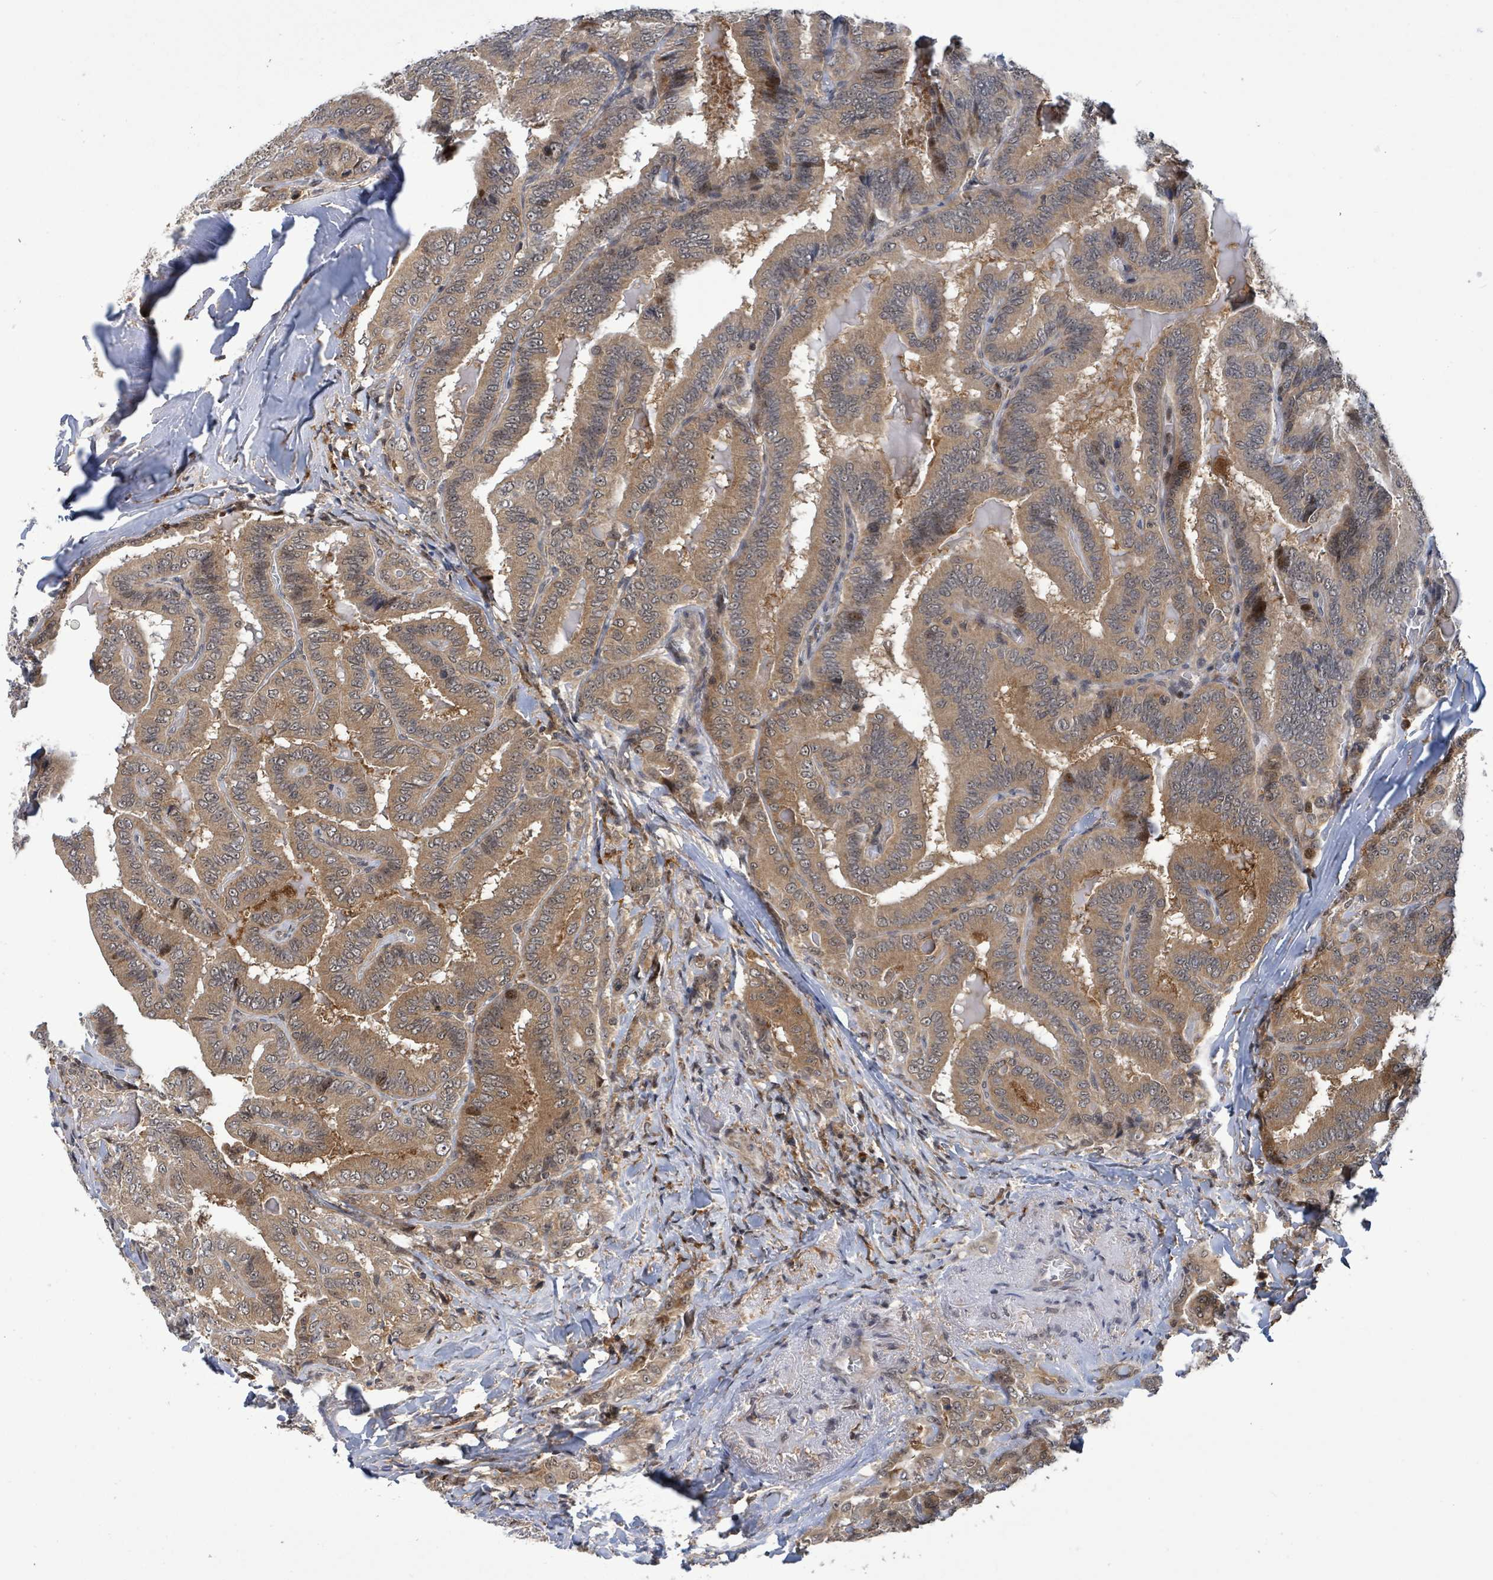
{"staining": {"intensity": "moderate", "quantity": ">75%", "location": "cytoplasmic/membranous,nuclear"}, "tissue": "thyroid cancer", "cell_type": "Tumor cells", "image_type": "cancer", "snomed": [{"axis": "morphology", "description": "Papillary adenocarcinoma, NOS"}, {"axis": "topography", "description": "Thyroid gland"}], "caption": "The histopathology image demonstrates immunohistochemical staining of papillary adenocarcinoma (thyroid). There is moderate cytoplasmic/membranous and nuclear expression is seen in about >75% of tumor cells. Using DAB (3,3'-diaminobenzidine) (brown) and hematoxylin (blue) stains, captured at high magnification using brightfield microscopy.", "gene": "FBXO6", "patient": {"sex": "male", "age": 61}}